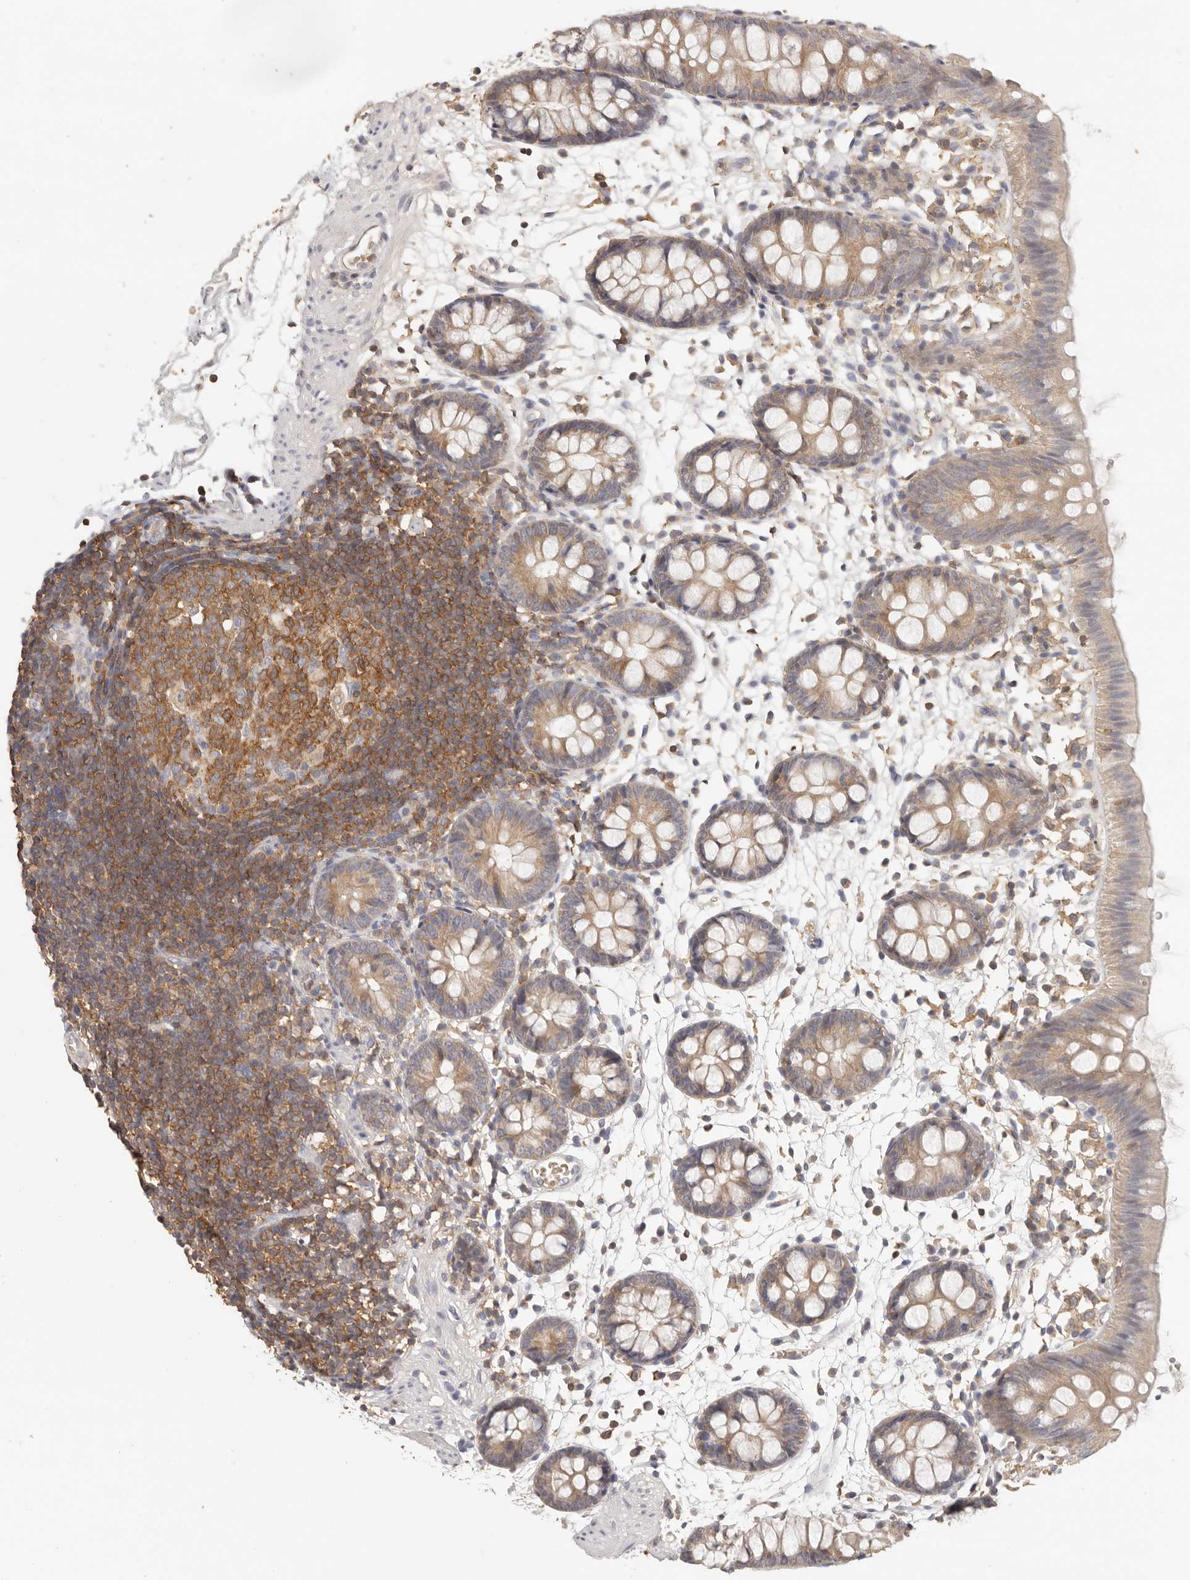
{"staining": {"intensity": "weak", "quantity": "<25%", "location": "cytoplasmic/membranous"}, "tissue": "colon", "cell_type": "Endothelial cells", "image_type": "normal", "snomed": [{"axis": "morphology", "description": "Normal tissue, NOS"}, {"axis": "topography", "description": "Colon"}], "caption": "DAB (3,3'-diaminobenzidine) immunohistochemical staining of unremarkable human colon reveals no significant expression in endothelial cells. (IHC, brightfield microscopy, high magnification).", "gene": "CSK", "patient": {"sex": "male", "age": 56}}